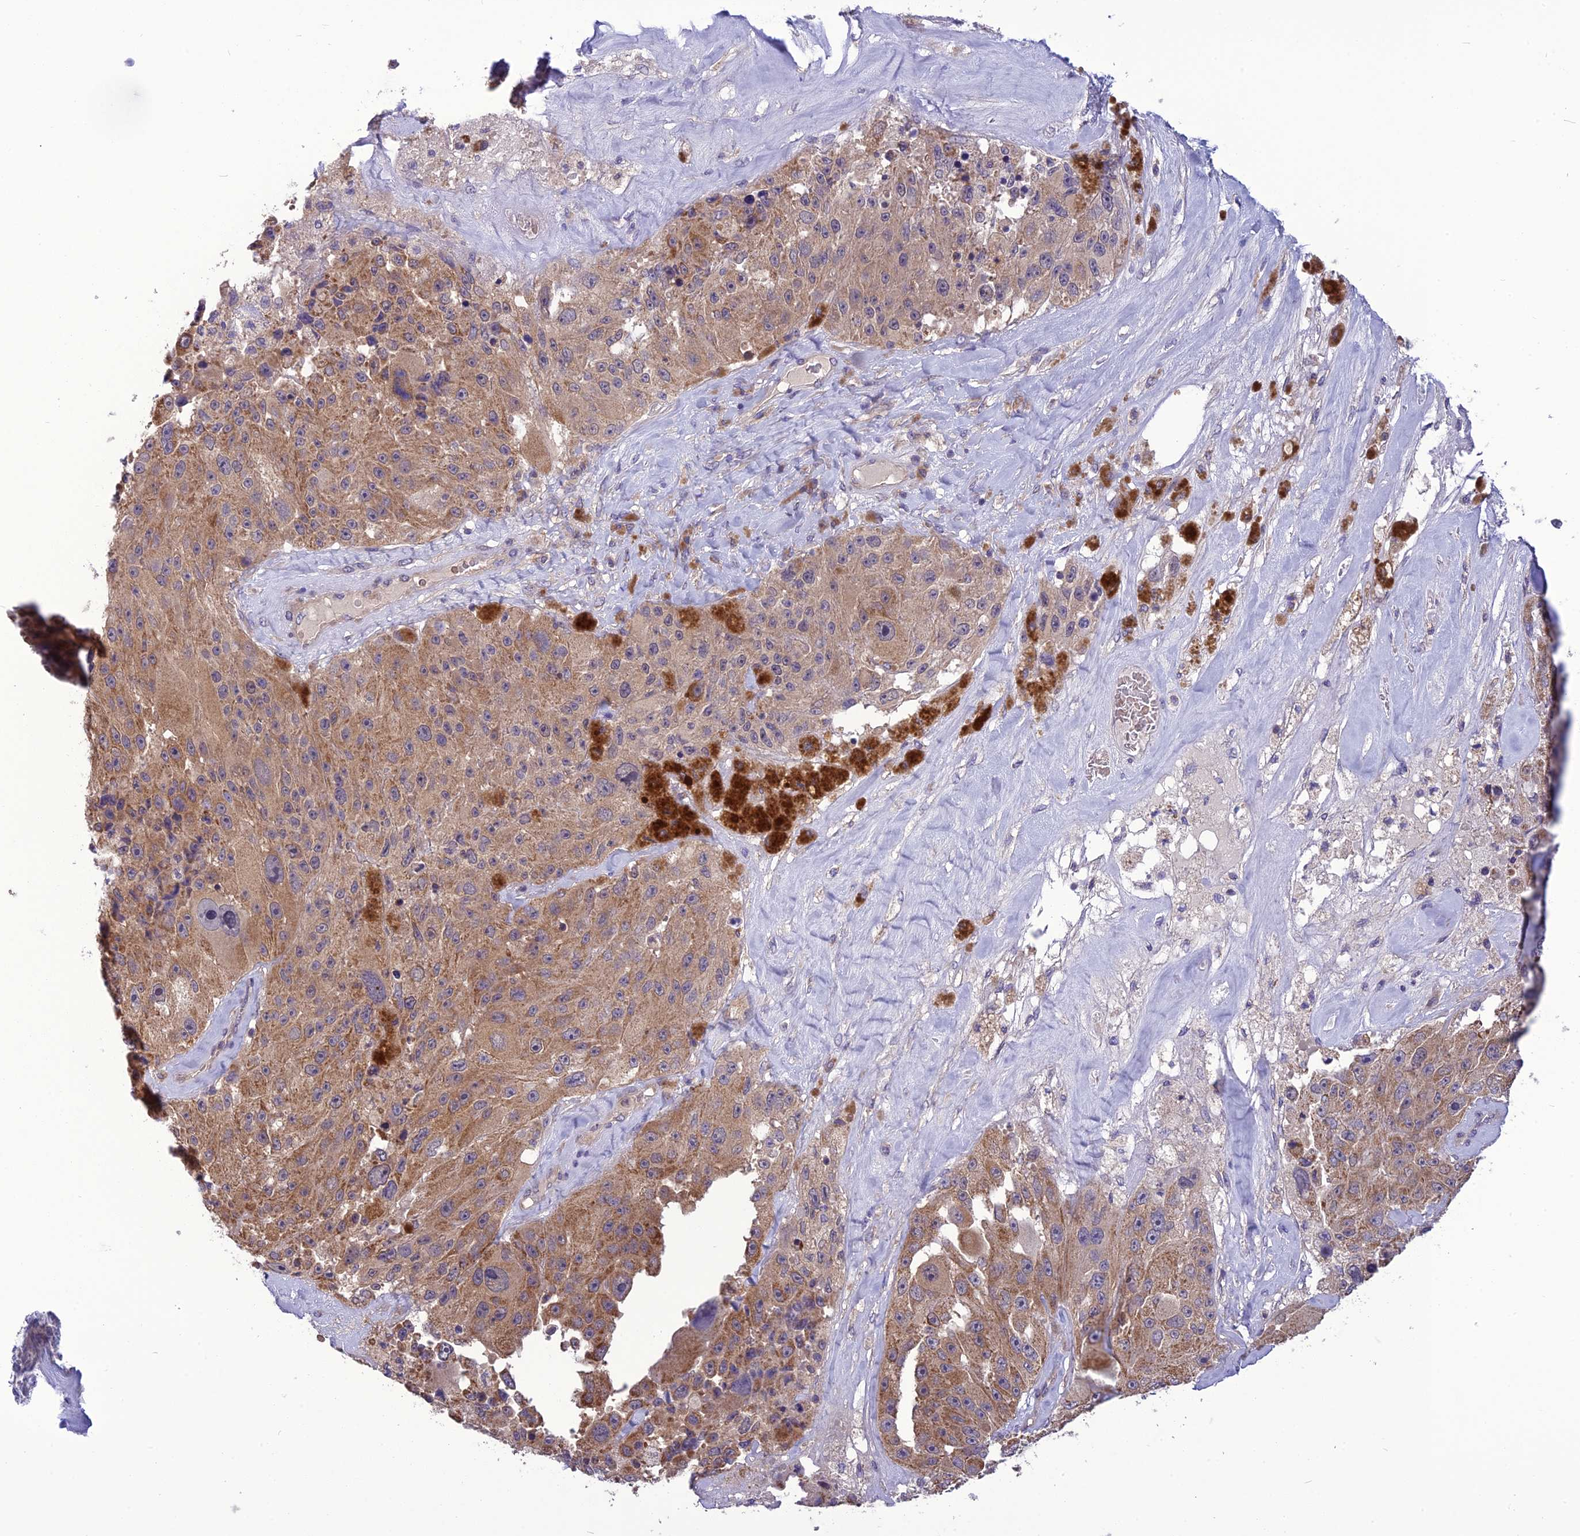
{"staining": {"intensity": "moderate", "quantity": ">75%", "location": "cytoplasmic/membranous"}, "tissue": "melanoma", "cell_type": "Tumor cells", "image_type": "cancer", "snomed": [{"axis": "morphology", "description": "Malignant melanoma, Metastatic site"}, {"axis": "topography", "description": "Lymph node"}], "caption": "DAB (3,3'-diaminobenzidine) immunohistochemical staining of human malignant melanoma (metastatic site) reveals moderate cytoplasmic/membranous protein positivity in approximately >75% of tumor cells.", "gene": "PSMF1", "patient": {"sex": "male", "age": 62}}